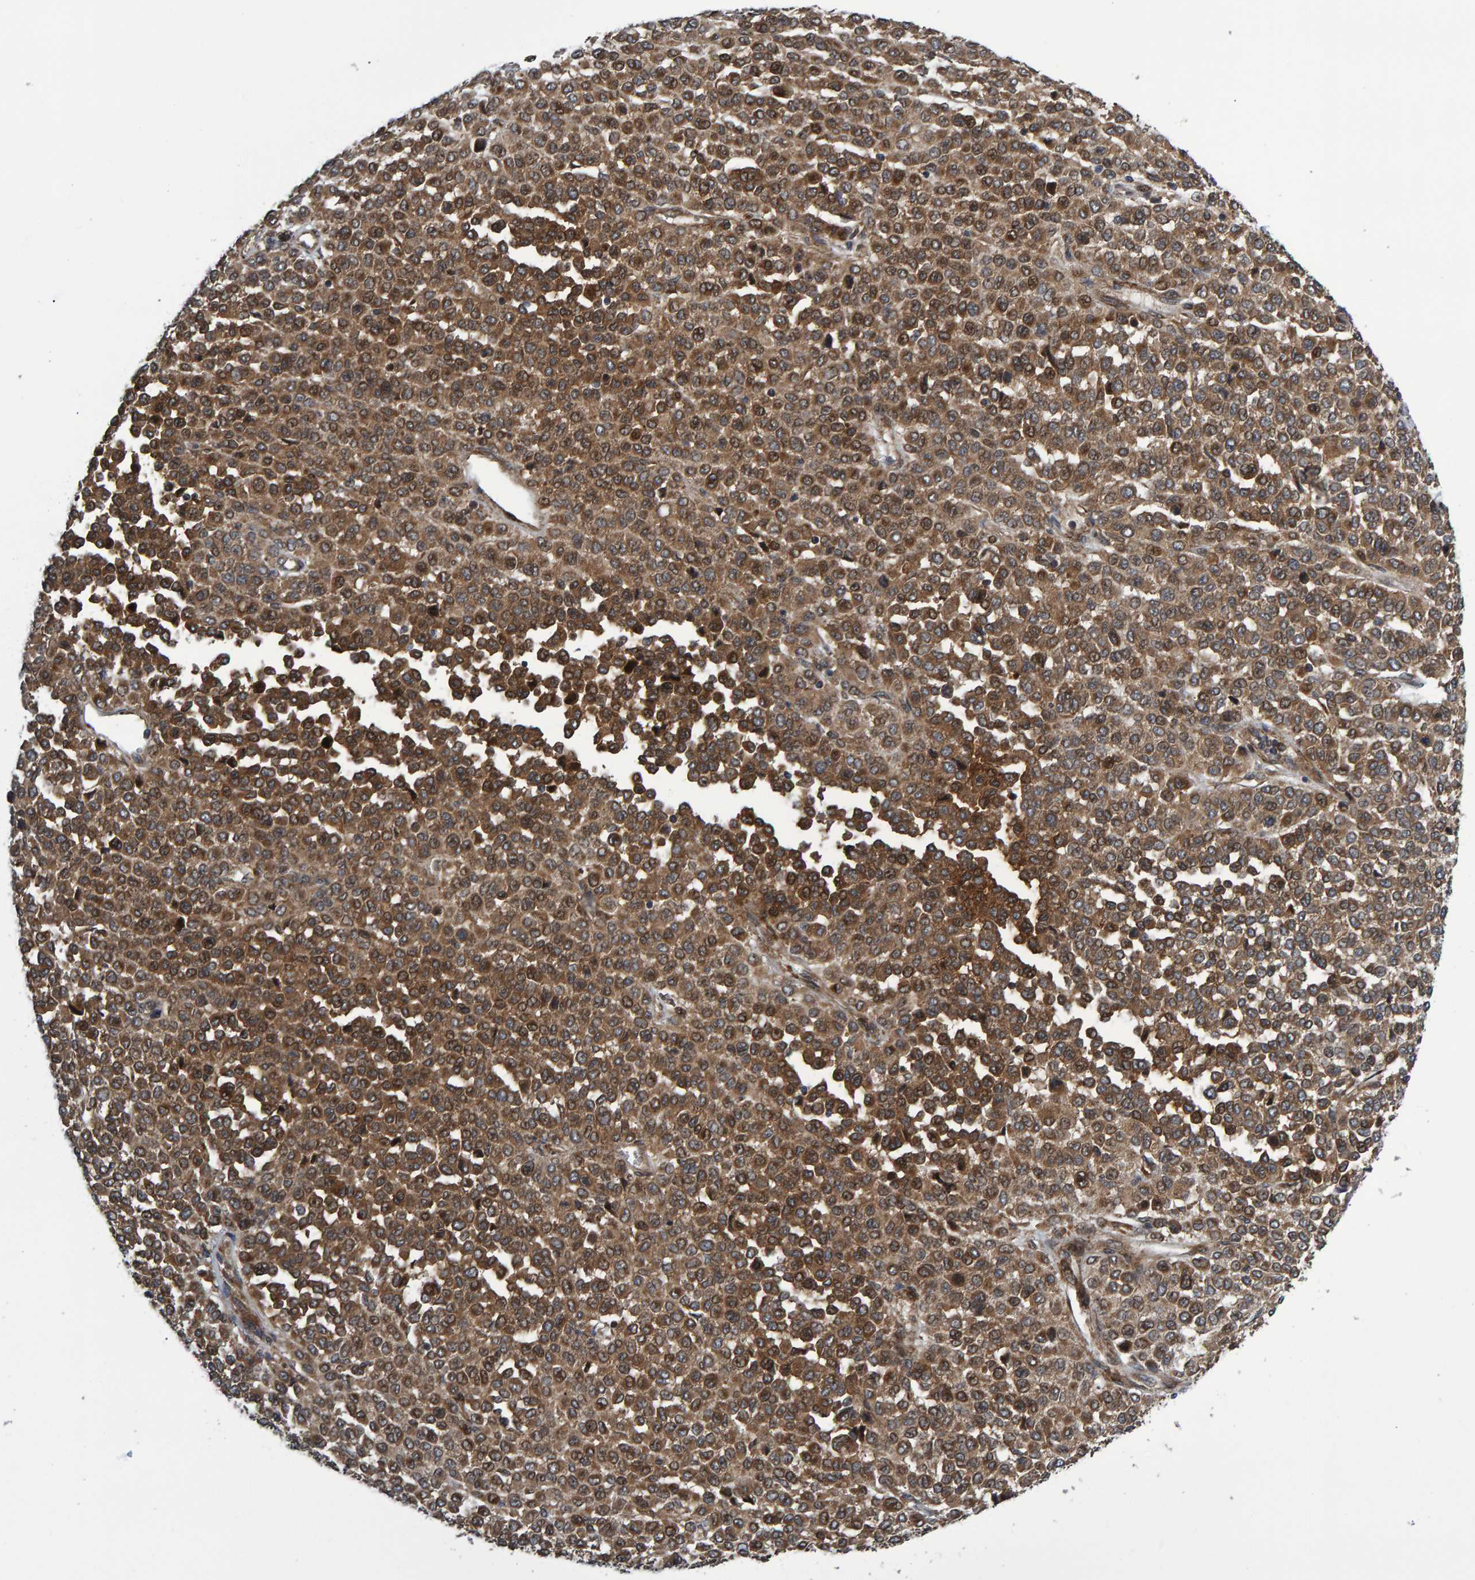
{"staining": {"intensity": "moderate", "quantity": ">75%", "location": "cytoplasmic/membranous"}, "tissue": "melanoma", "cell_type": "Tumor cells", "image_type": "cancer", "snomed": [{"axis": "morphology", "description": "Malignant melanoma, Metastatic site"}, {"axis": "topography", "description": "Pancreas"}], "caption": "The micrograph demonstrates staining of malignant melanoma (metastatic site), revealing moderate cytoplasmic/membranous protein positivity (brown color) within tumor cells.", "gene": "ATP6V1H", "patient": {"sex": "female", "age": 30}}